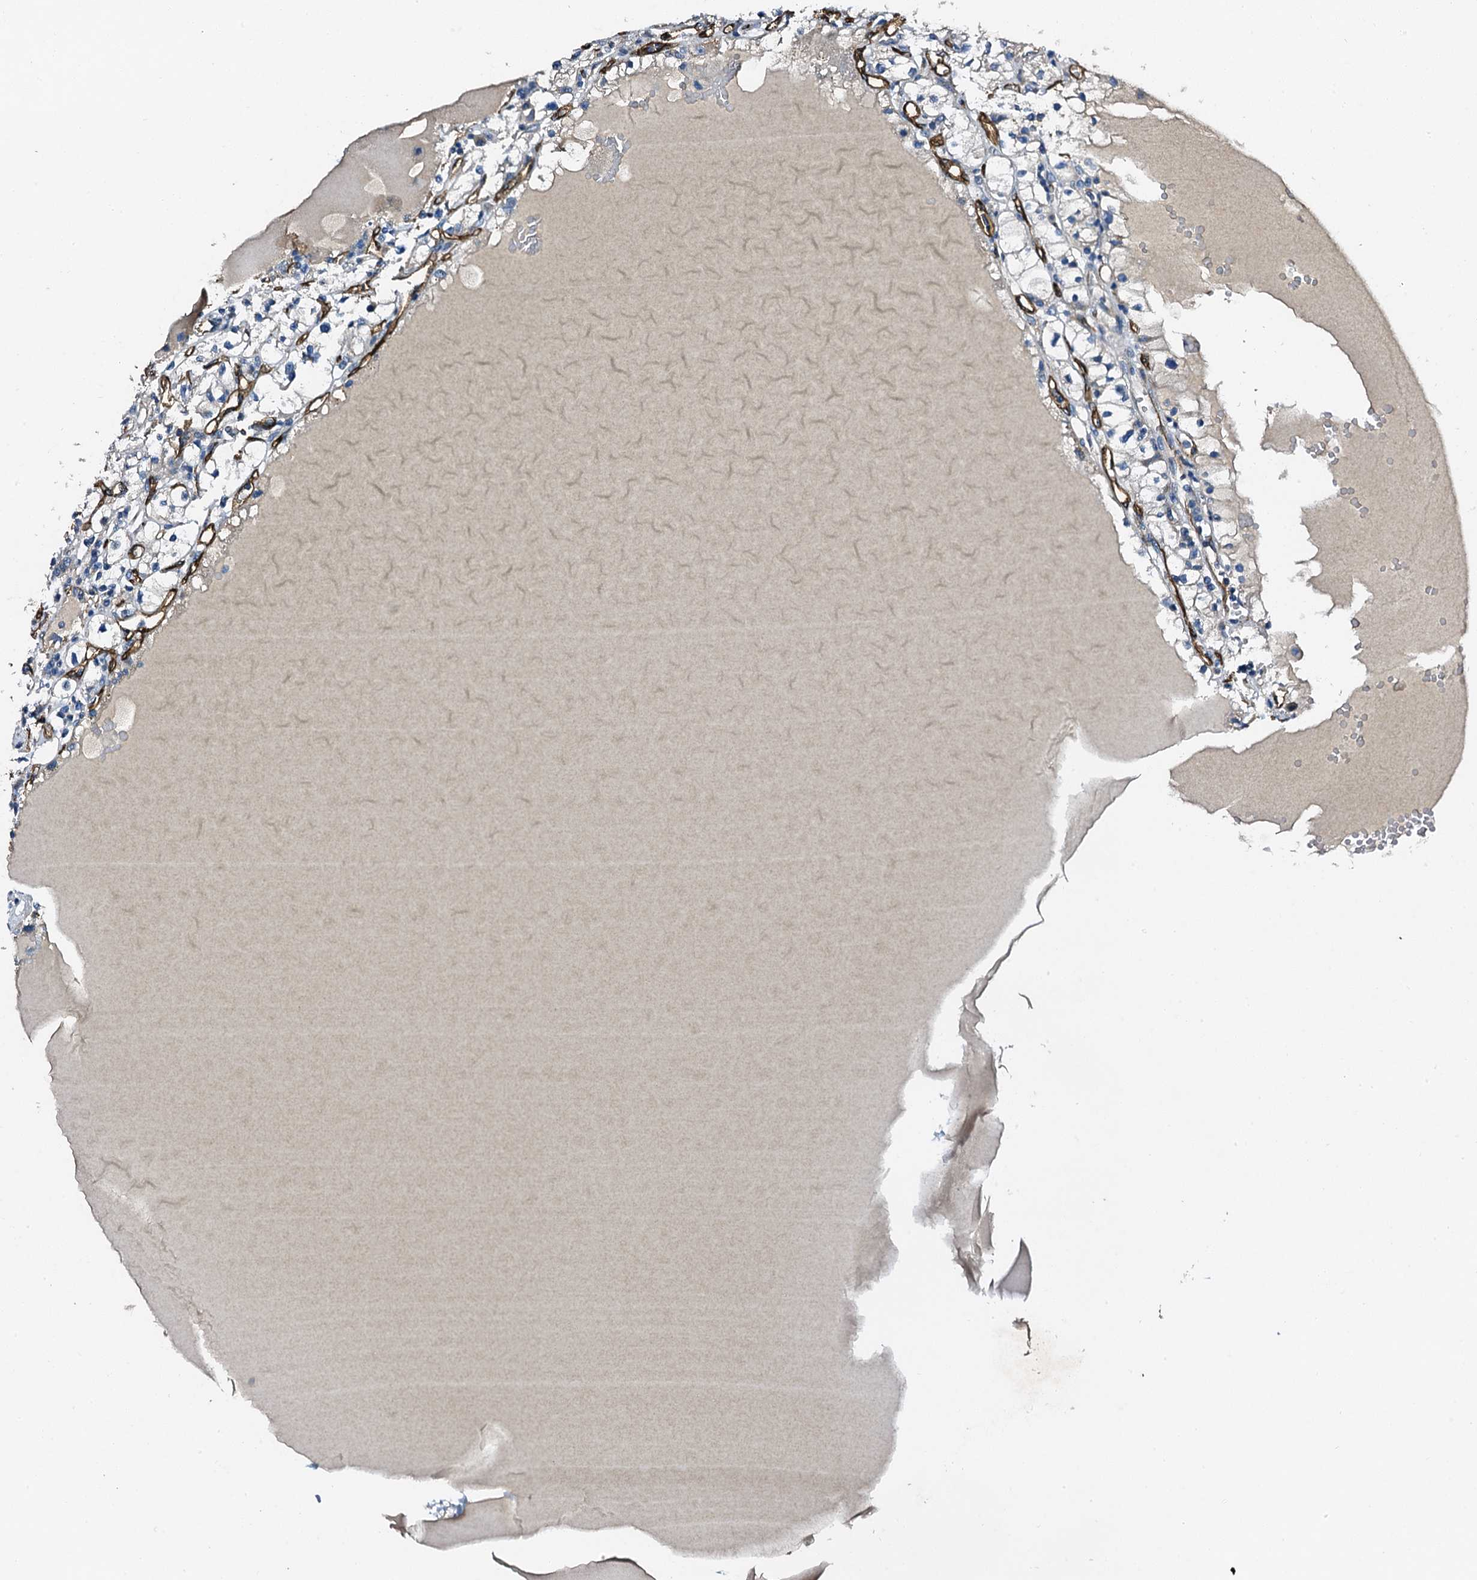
{"staining": {"intensity": "negative", "quantity": "none", "location": "none"}, "tissue": "renal cancer", "cell_type": "Tumor cells", "image_type": "cancer", "snomed": [{"axis": "morphology", "description": "Adenocarcinoma, NOS"}, {"axis": "topography", "description": "Kidney"}], "caption": "Immunohistochemical staining of human renal cancer (adenocarcinoma) shows no significant positivity in tumor cells.", "gene": "DBX1", "patient": {"sex": "male", "age": 56}}